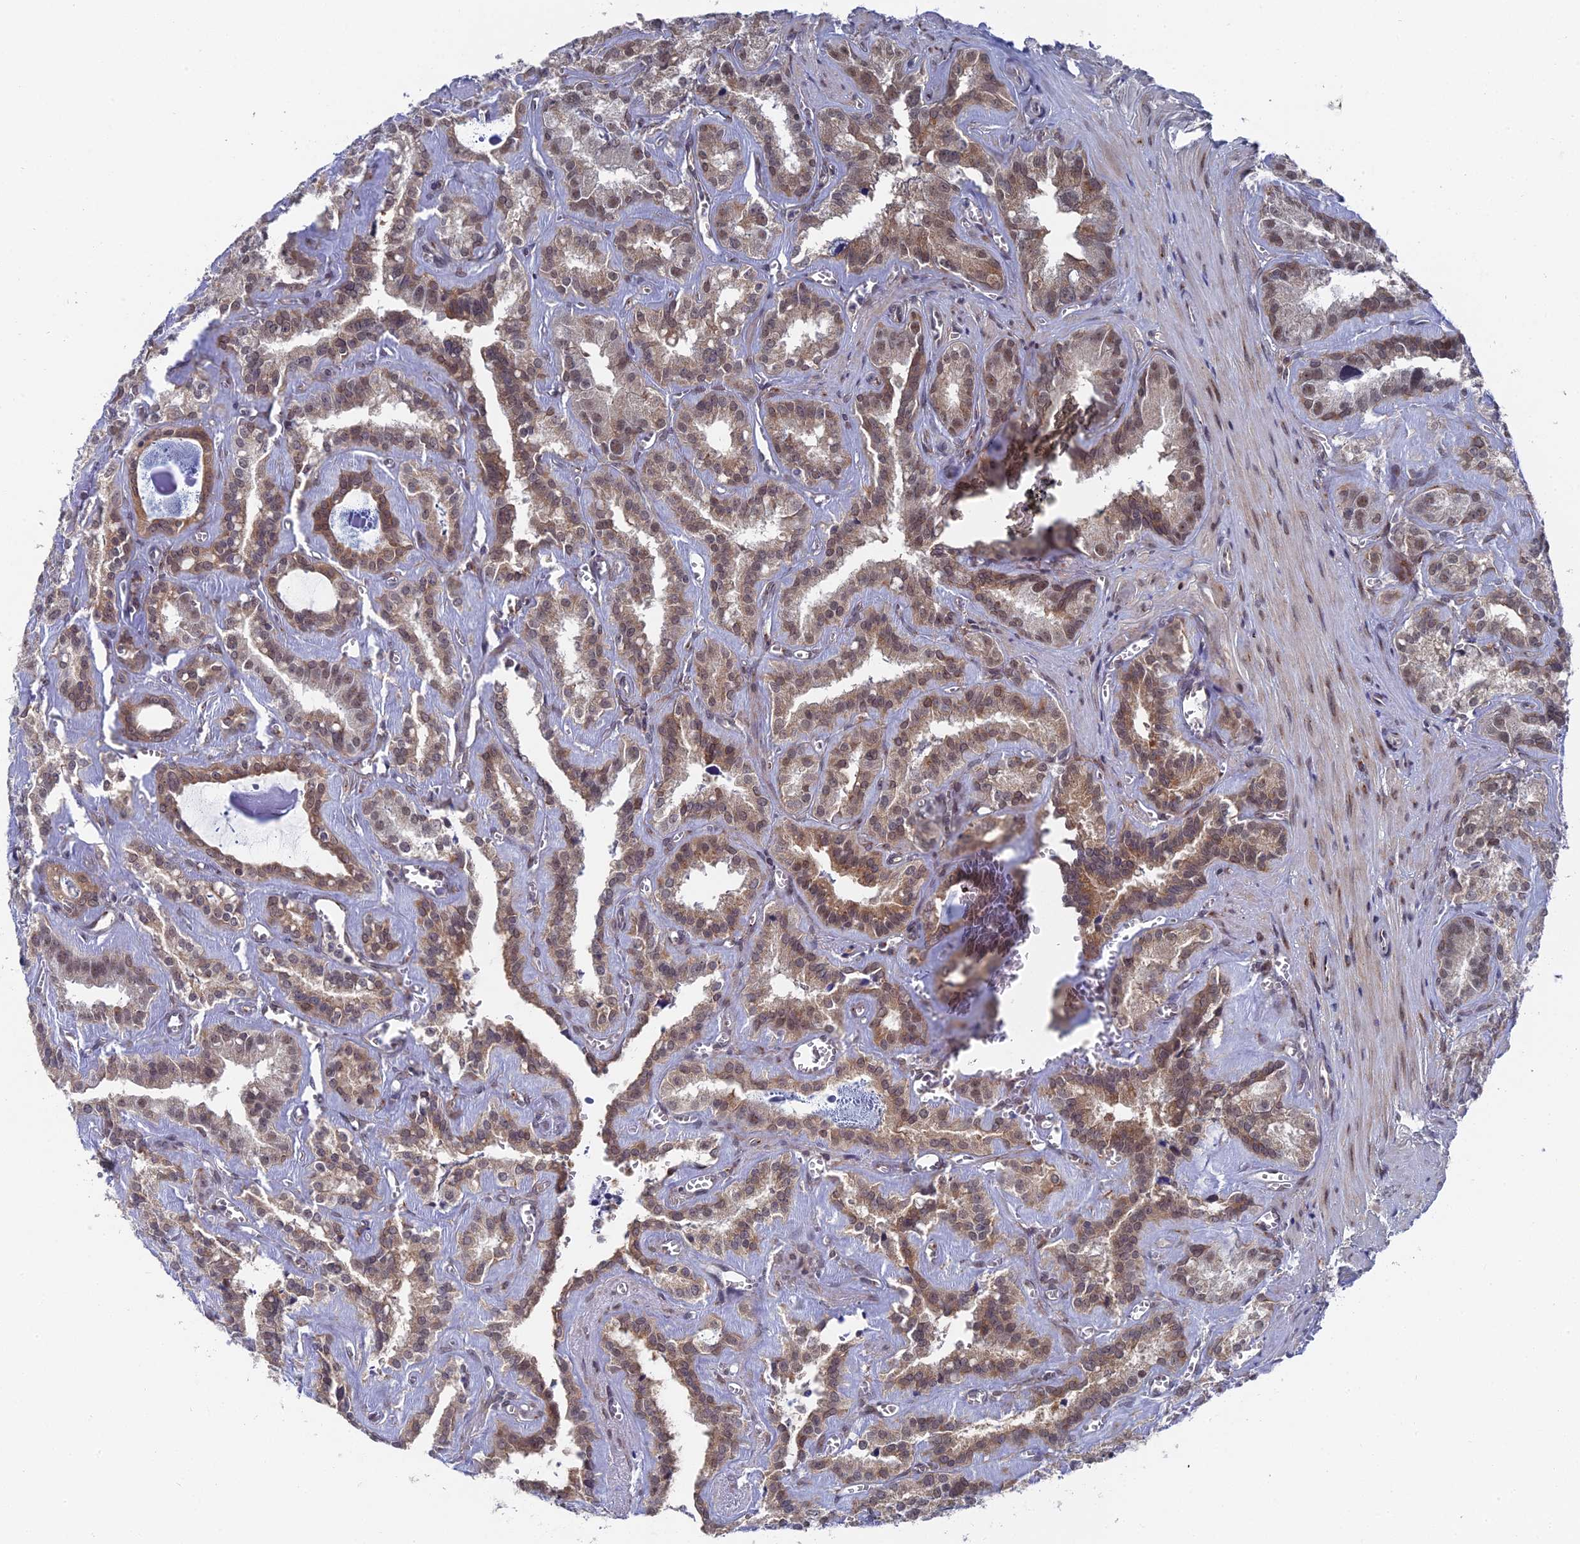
{"staining": {"intensity": "moderate", "quantity": ">75%", "location": "cytoplasmic/membranous,nuclear"}, "tissue": "seminal vesicle", "cell_type": "Glandular cells", "image_type": "normal", "snomed": [{"axis": "morphology", "description": "Normal tissue, NOS"}, {"axis": "topography", "description": "Prostate"}, {"axis": "topography", "description": "Seminal veicle"}], "caption": "Immunohistochemistry (IHC) staining of normal seminal vesicle, which demonstrates medium levels of moderate cytoplasmic/membranous,nuclear expression in about >75% of glandular cells indicating moderate cytoplasmic/membranous,nuclear protein positivity. The staining was performed using DAB (3,3'-diaminobenzidine) (brown) for protein detection and nuclei were counterstained in hematoxylin (blue).", "gene": "FHIP2A", "patient": {"sex": "male", "age": 59}}